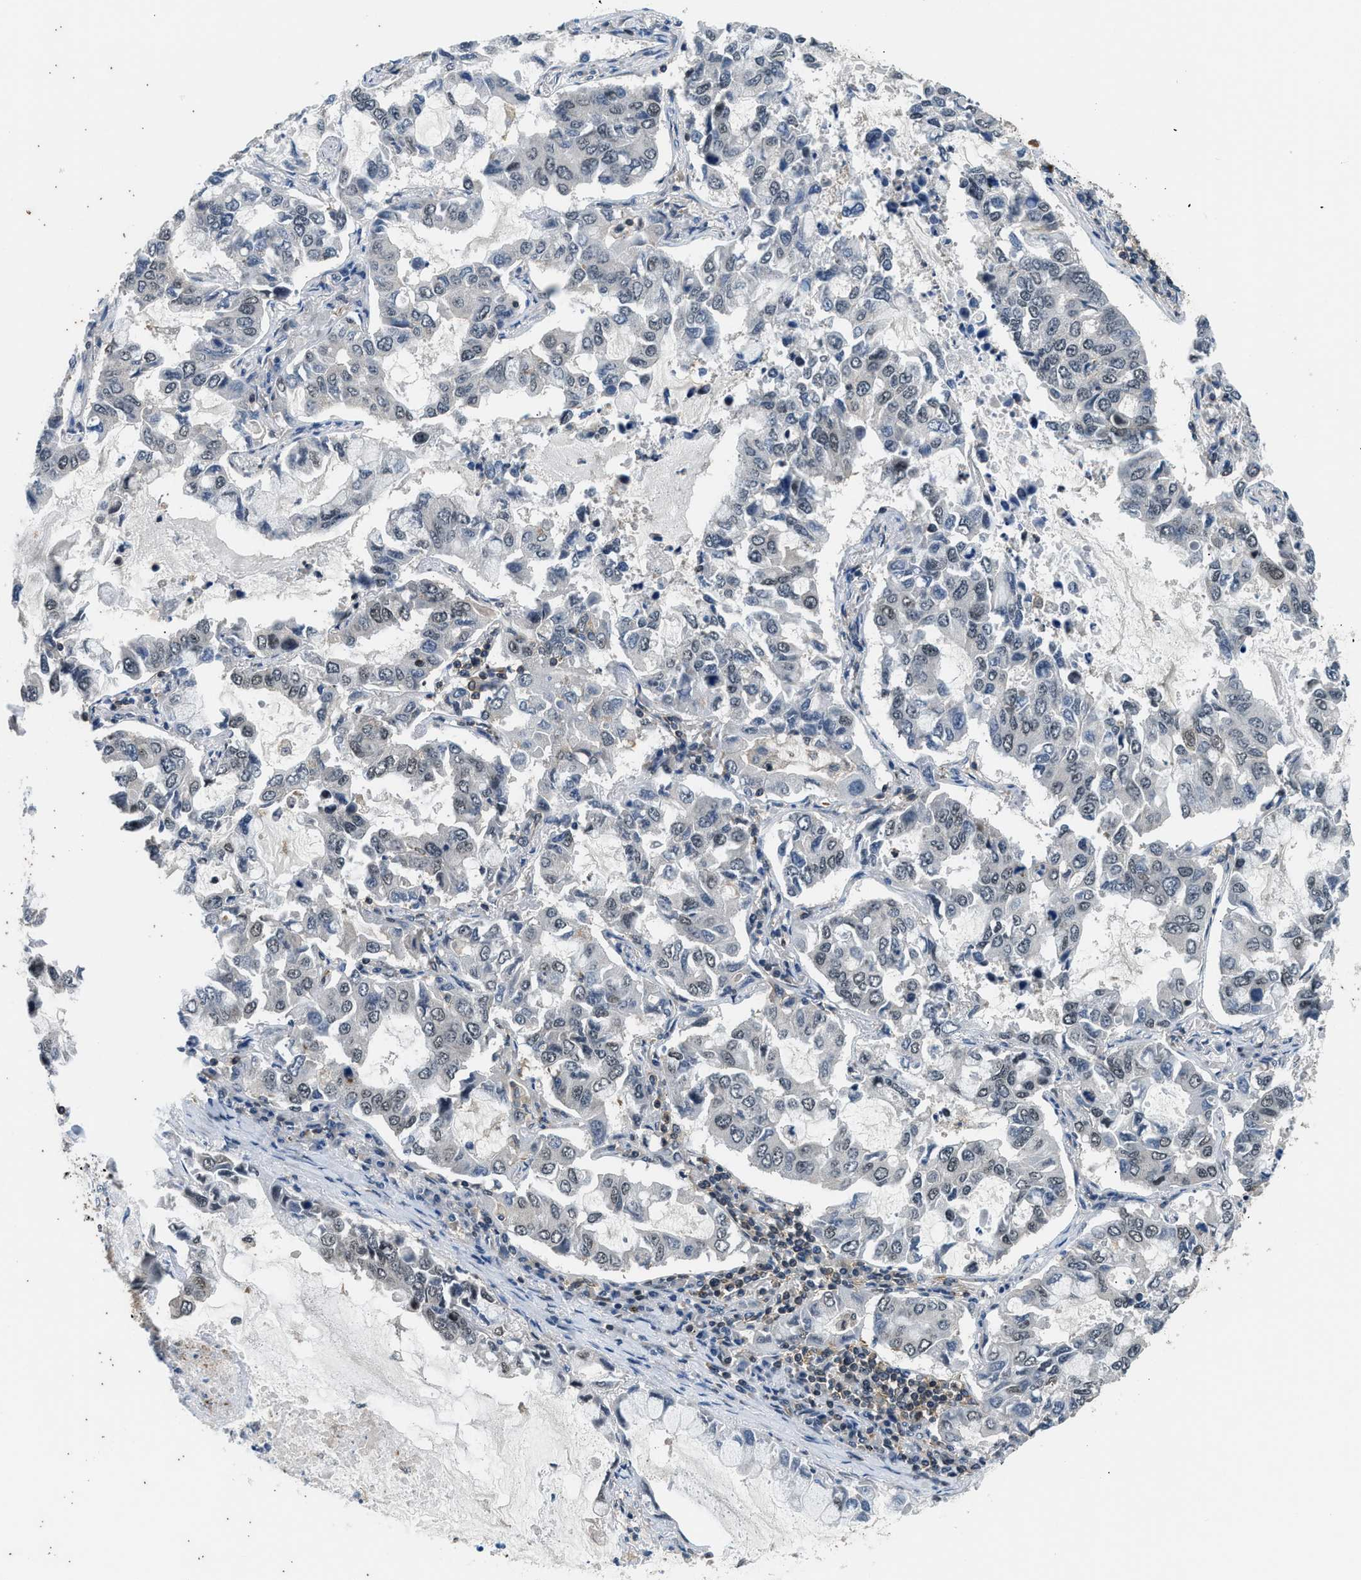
{"staining": {"intensity": "negative", "quantity": "none", "location": "none"}, "tissue": "lung cancer", "cell_type": "Tumor cells", "image_type": "cancer", "snomed": [{"axis": "morphology", "description": "Adenocarcinoma, NOS"}, {"axis": "topography", "description": "Lung"}], "caption": "IHC of human lung adenocarcinoma exhibits no staining in tumor cells. (Brightfield microscopy of DAB (3,3'-diaminobenzidine) immunohistochemistry (IHC) at high magnification).", "gene": "MTMR1", "patient": {"sex": "male", "age": 64}}